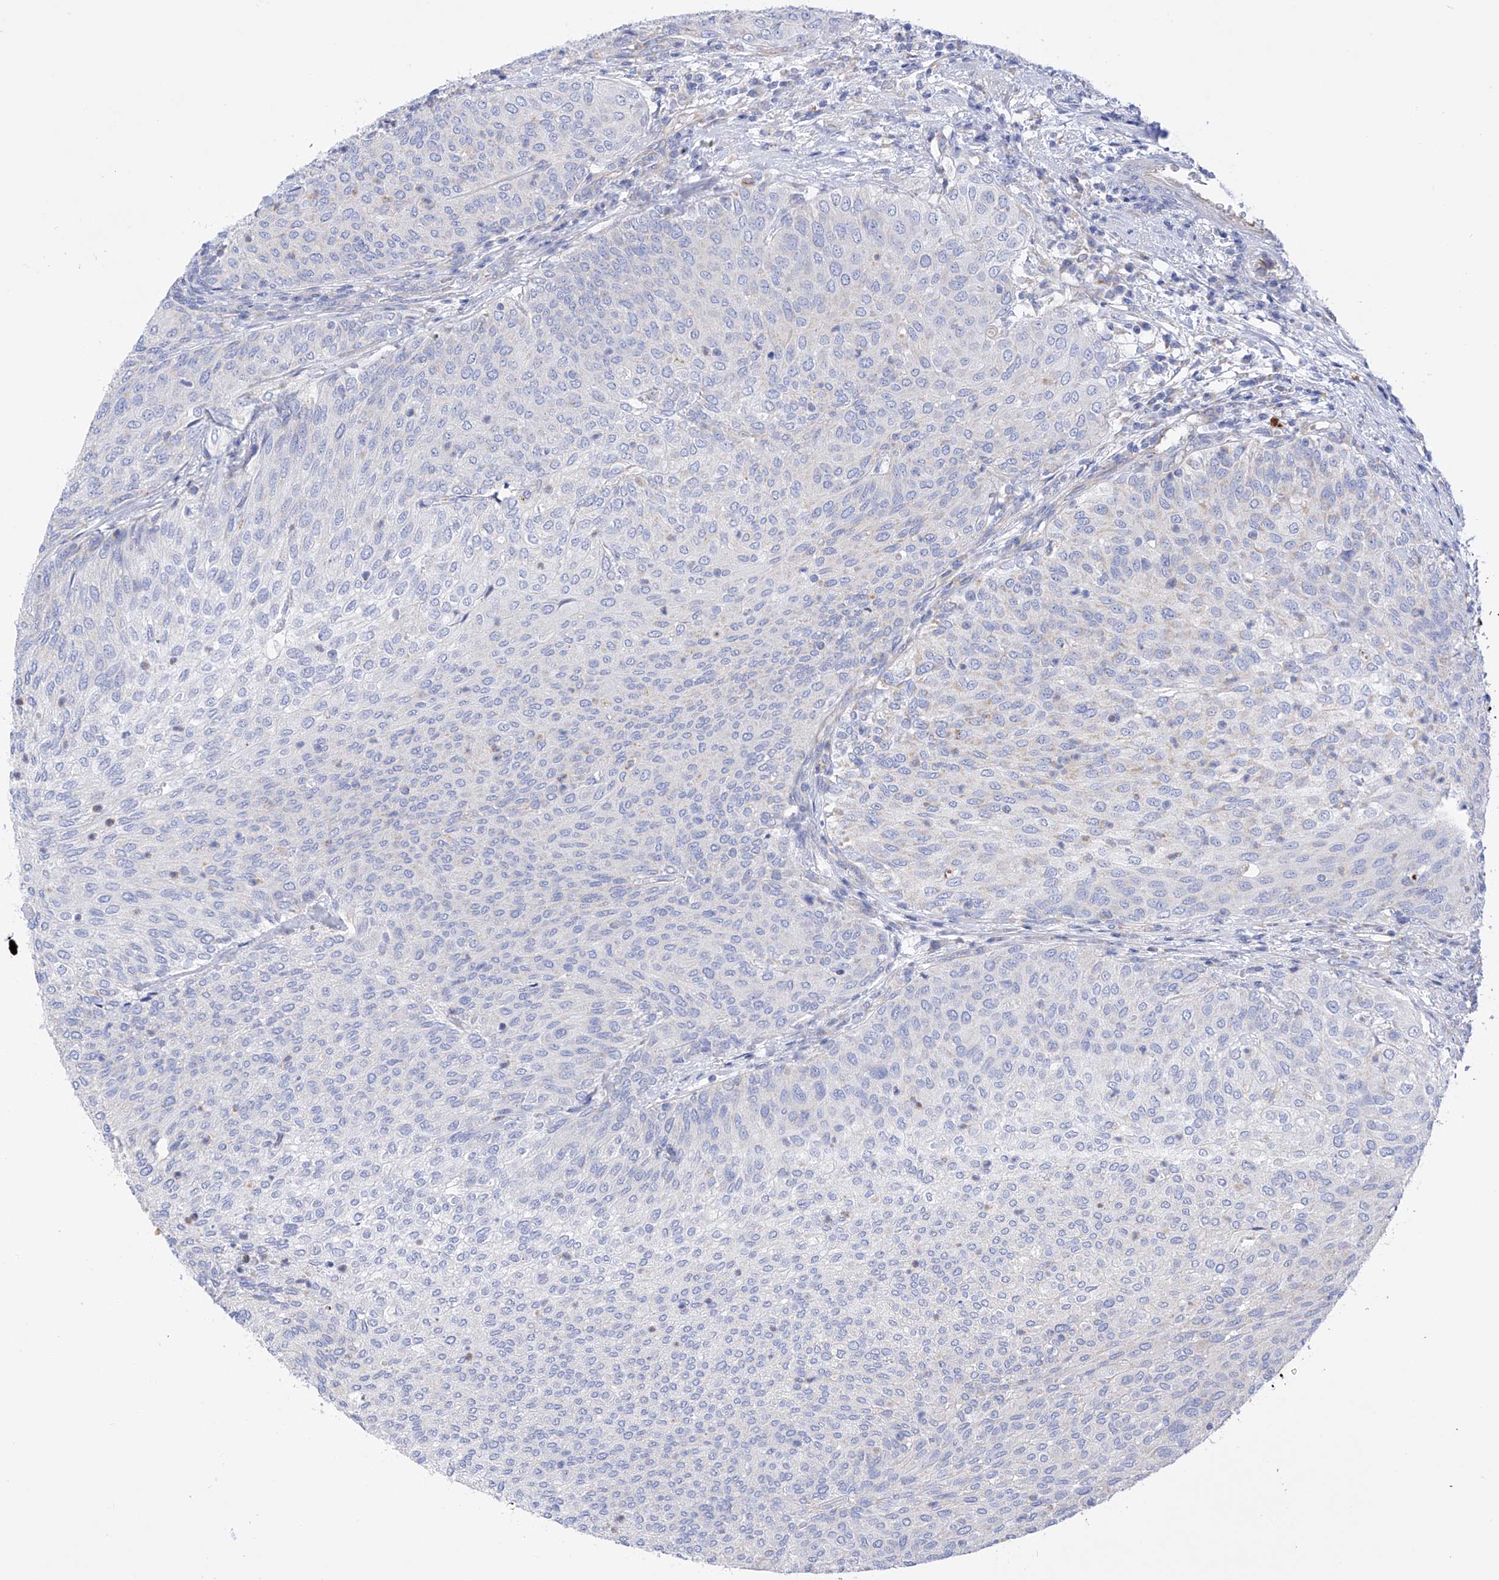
{"staining": {"intensity": "negative", "quantity": "none", "location": "none"}, "tissue": "urothelial cancer", "cell_type": "Tumor cells", "image_type": "cancer", "snomed": [{"axis": "morphology", "description": "Urothelial carcinoma, Low grade"}, {"axis": "topography", "description": "Urinary bladder"}], "caption": "Immunohistochemical staining of urothelial cancer reveals no significant expression in tumor cells. (Brightfield microscopy of DAB (3,3'-diaminobenzidine) immunohistochemistry (IHC) at high magnification).", "gene": "FLG", "patient": {"sex": "female", "age": 79}}